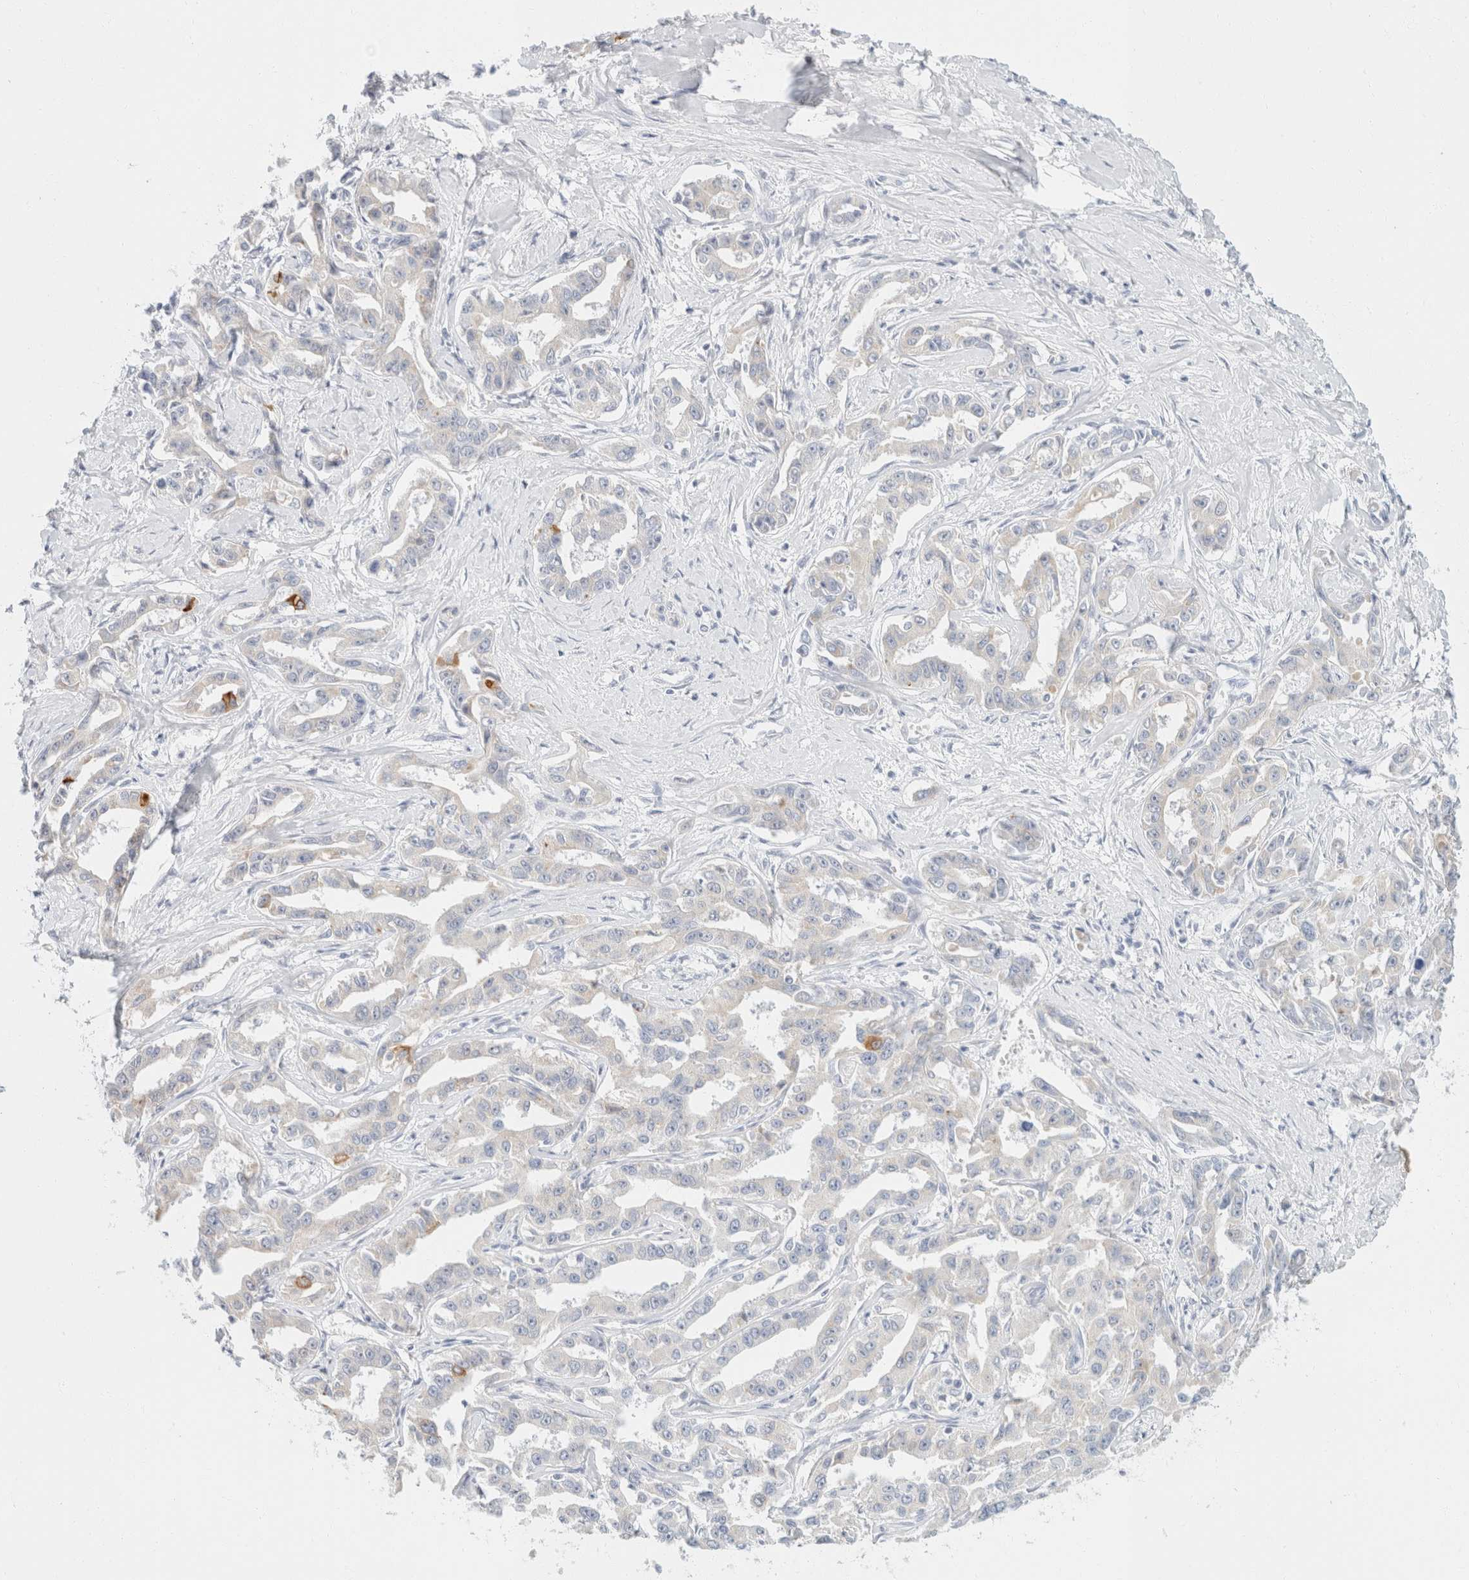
{"staining": {"intensity": "negative", "quantity": "none", "location": "none"}, "tissue": "liver cancer", "cell_type": "Tumor cells", "image_type": "cancer", "snomed": [{"axis": "morphology", "description": "Cholangiocarcinoma"}, {"axis": "topography", "description": "Liver"}], "caption": "Immunohistochemistry (IHC) of liver cholangiocarcinoma shows no staining in tumor cells.", "gene": "KRT20", "patient": {"sex": "male", "age": 59}}